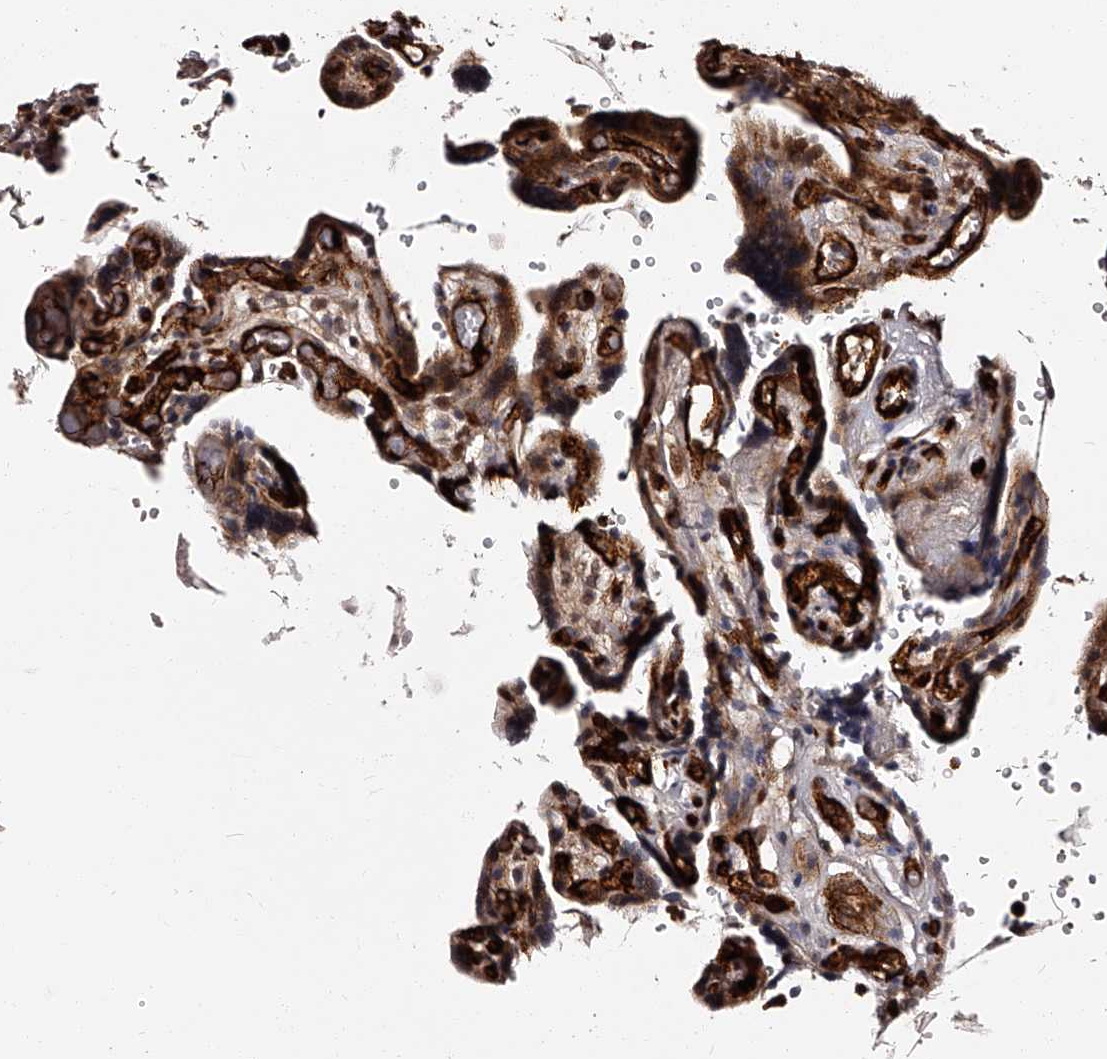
{"staining": {"intensity": "strong", "quantity": ">75%", "location": "cytoplasmic/membranous,nuclear"}, "tissue": "placenta", "cell_type": "Trophoblastic cells", "image_type": "normal", "snomed": [{"axis": "morphology", "description": "Normal tissue, NOS"}, {"axis": "topography", "description": "Placenta"}], "caption": "Human placenta stained for a protein (brown) exhibits strong cytoplasmic/membranous,nuclear positive positivity in about >75% of trophoblastic cells.", "gene": "RSC1A1", "patient": {"sex": "female", "age": 30}}